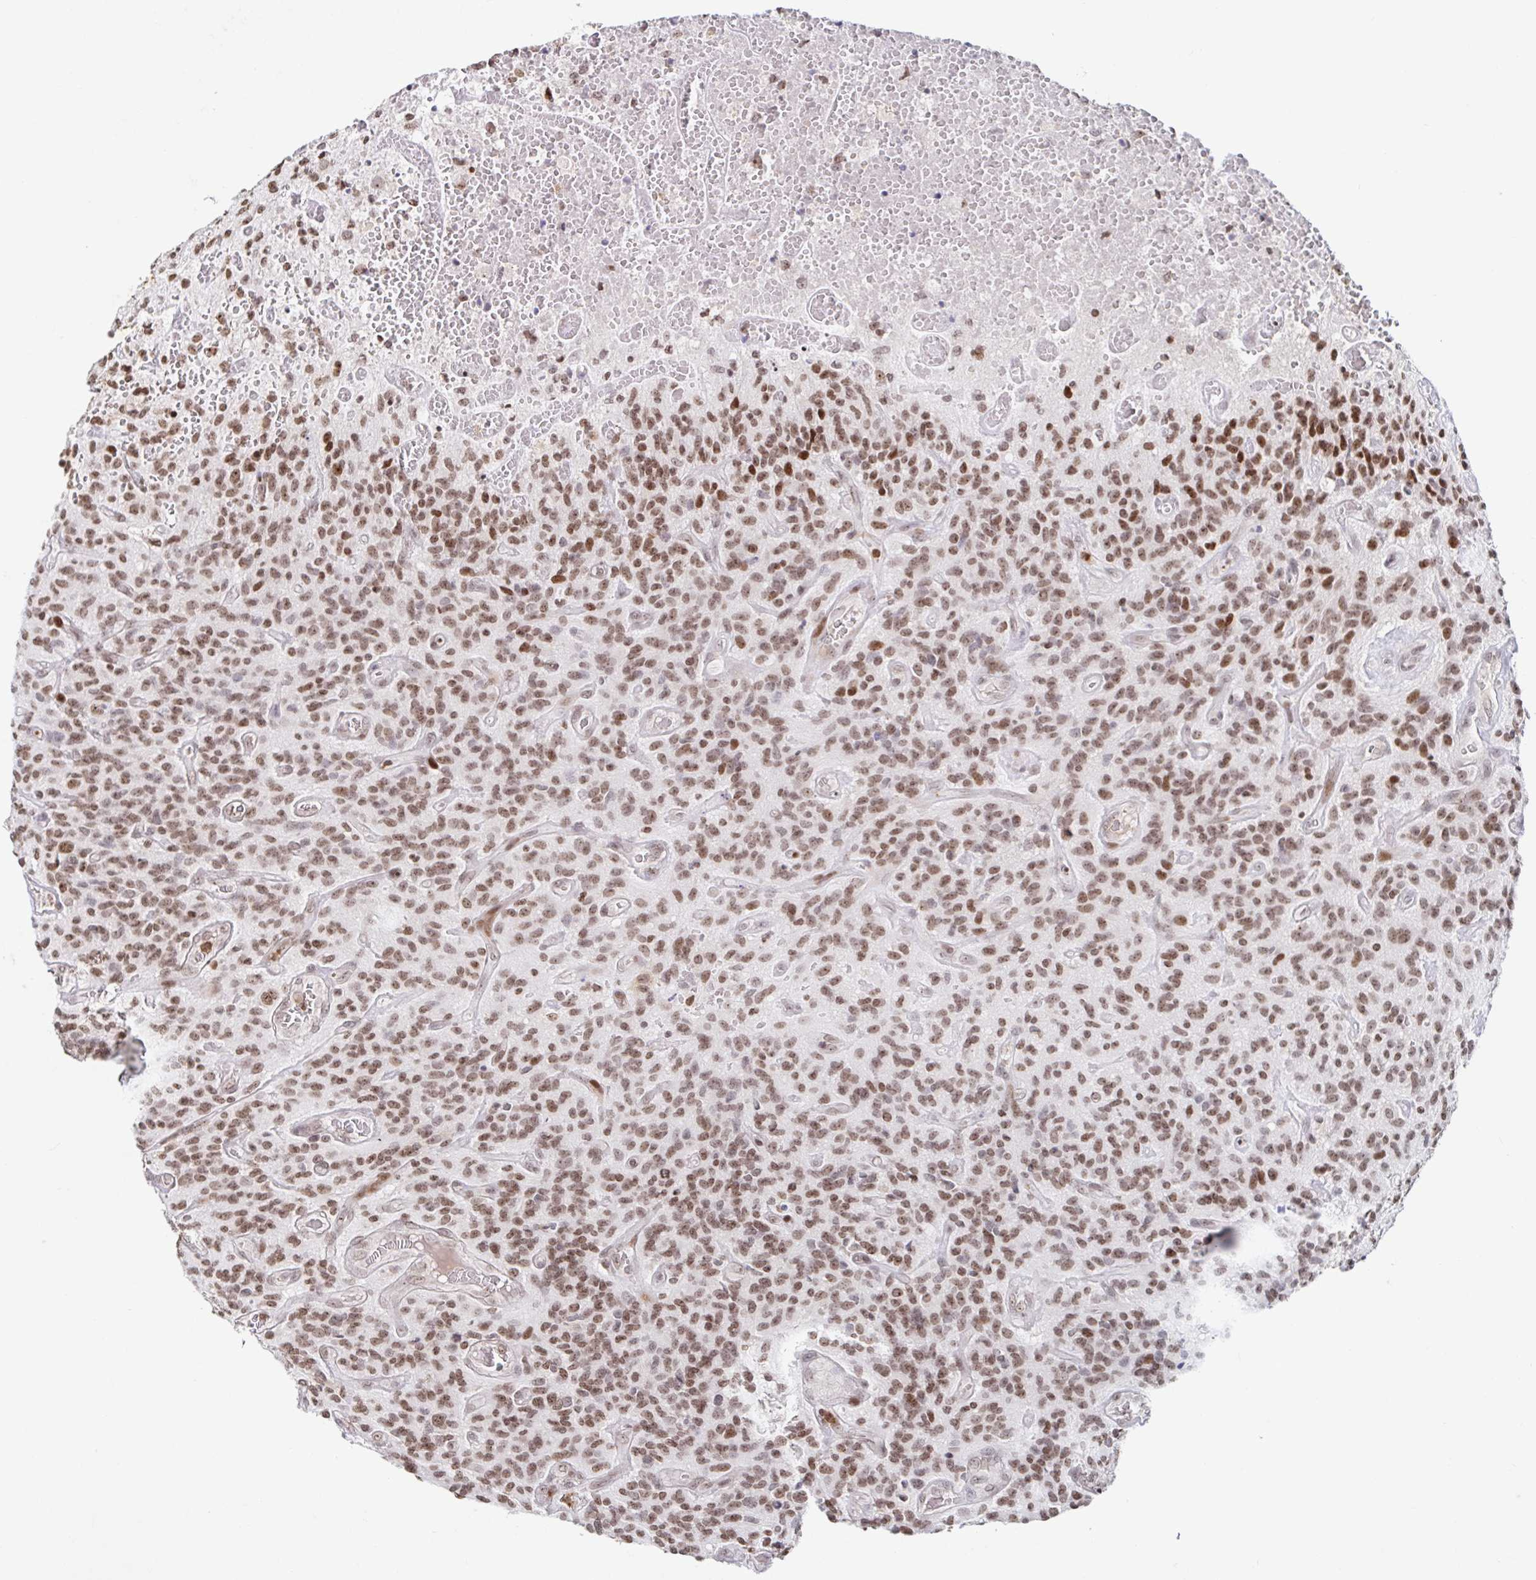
{"staining": {"intensity": "moderate", "quantity": ">75%", "location": "nuclear"}, "tissue": "glioma", "cell_type": "Tumor cells", "image_type": "cancer", "snomed": [{"axis": "morphology", "description": "Glioma, malignant, High grade"}, {"axis": "topography", "description": "Brain"}], "caption": "Immunohistochemistry (IHC) of malignant glioma (high-grade) shows medium levels of moderate nuclear positivity in approximately >75% of tumor cells.", "gene": "C19orf53", "patient": {"sex": "male", "age": 76}}